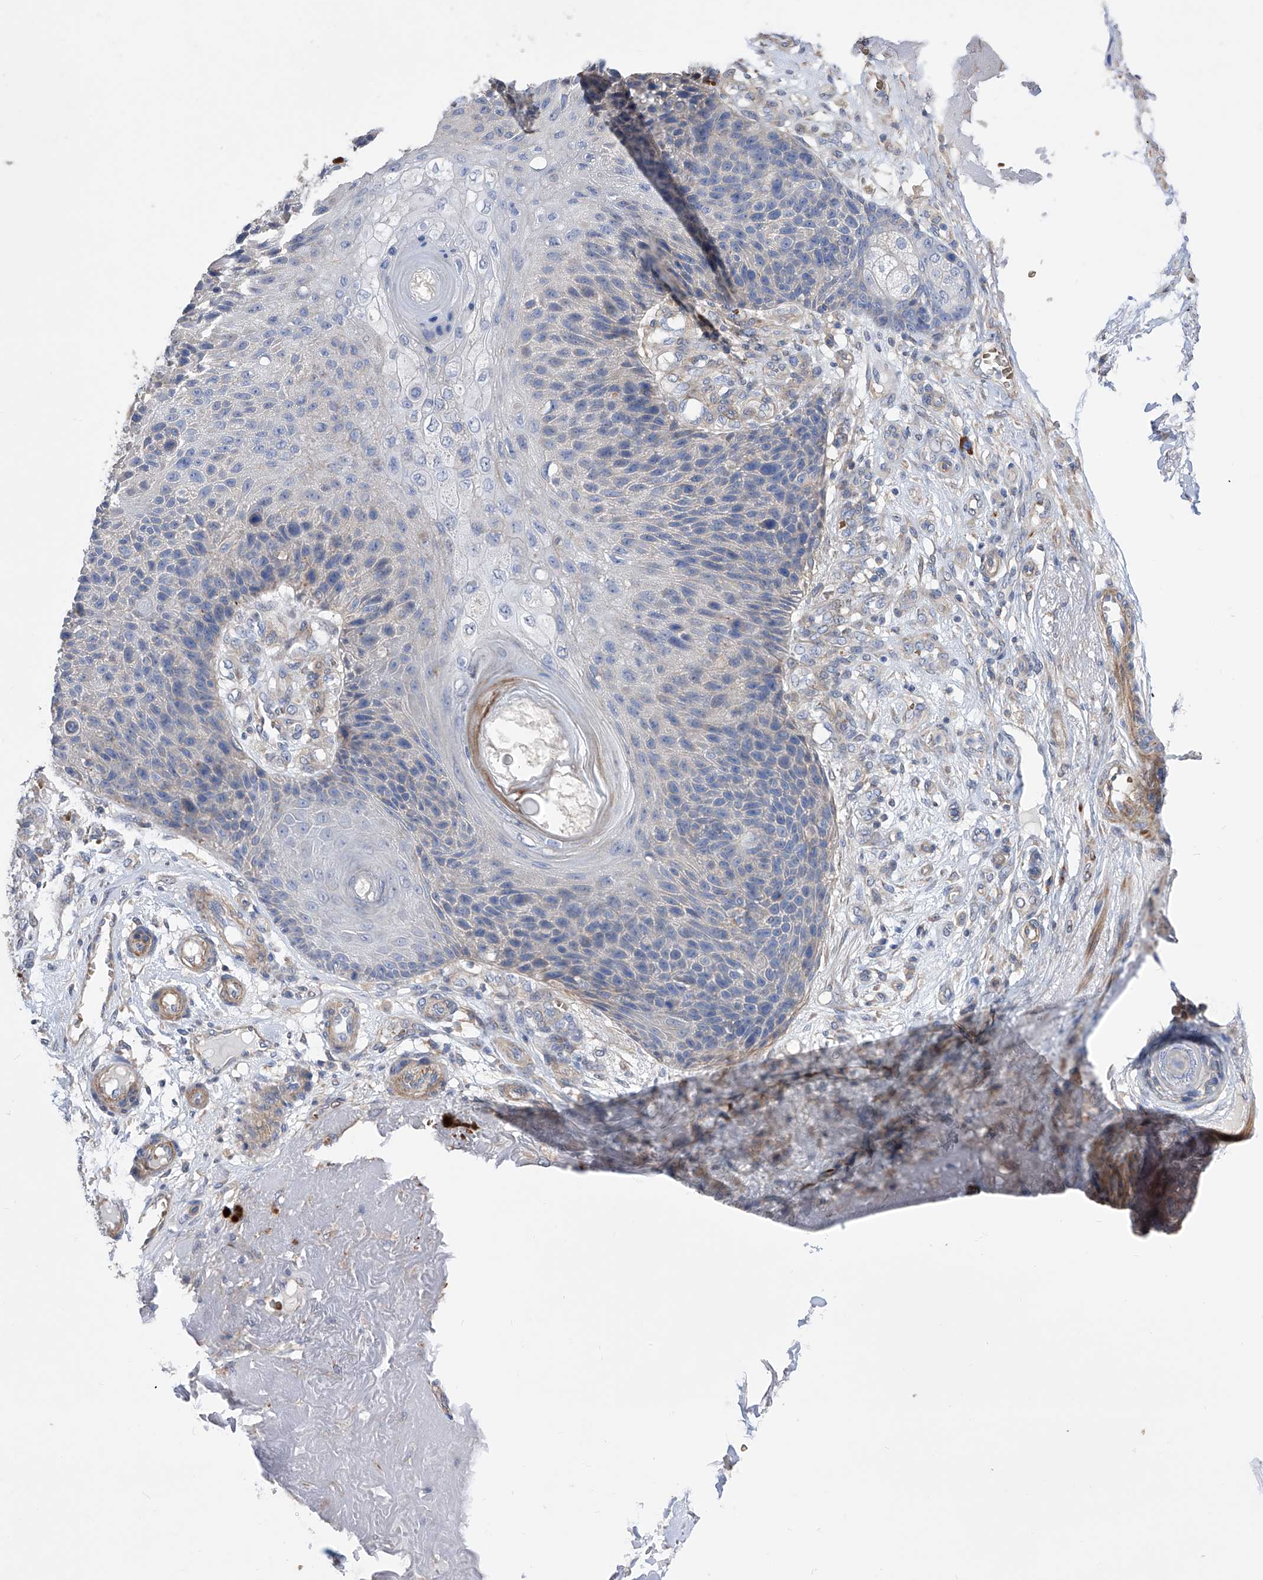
{"staining": {"intensity": "negative", "quantity": "none", "location": "none"}, "tissue": "skin cancer", "cell_type": "Tumor cells", "image_type": "cancer", "snomed": [{"axis": "morphology", "description": "Squamous cell carcinoma, NOS"}, {"axis": "topography", "description": "Skin"}], "caption": "Immunohistochemical staining of human skin cancer displays no significant positivity in tumor cells.", "gene": "NFATC4", "patient": {"sex": "female", "age": 88}}